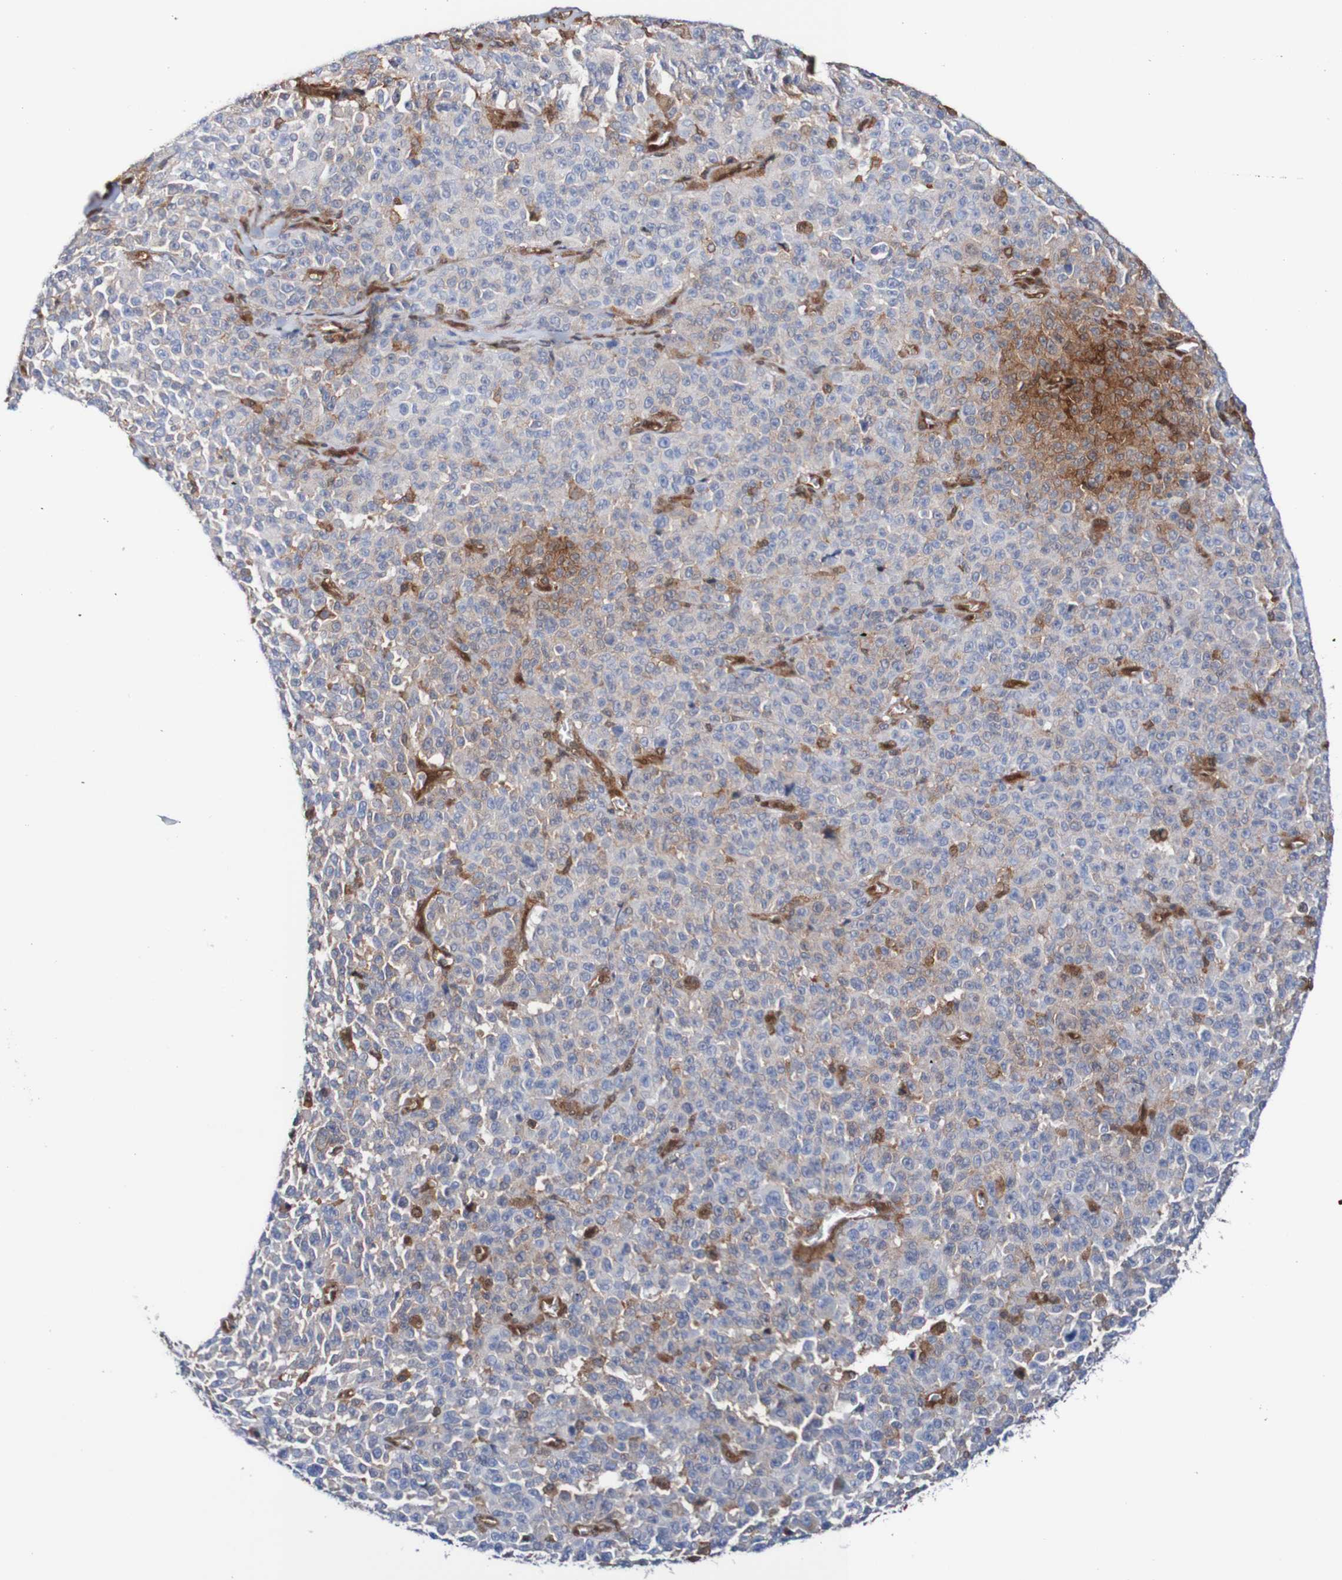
{"staining": {"intensity": "negative", "quantity": "none", "location": "none"}, "tissue": "melanoma", "cell_type": "Tumor cells", "image_type": "cancer", "snomed": [{"axis": "morphology", "description": "Malignant melanoma, NOS"}, {"axis": "topography", "description": "Skin"}], "caption": "A photomicrograph of melanoma stained for a protein exhibits no brown staining in tumor cells.", "gene": "RIGI", "patient": {"sex": "female", "age": 82}}